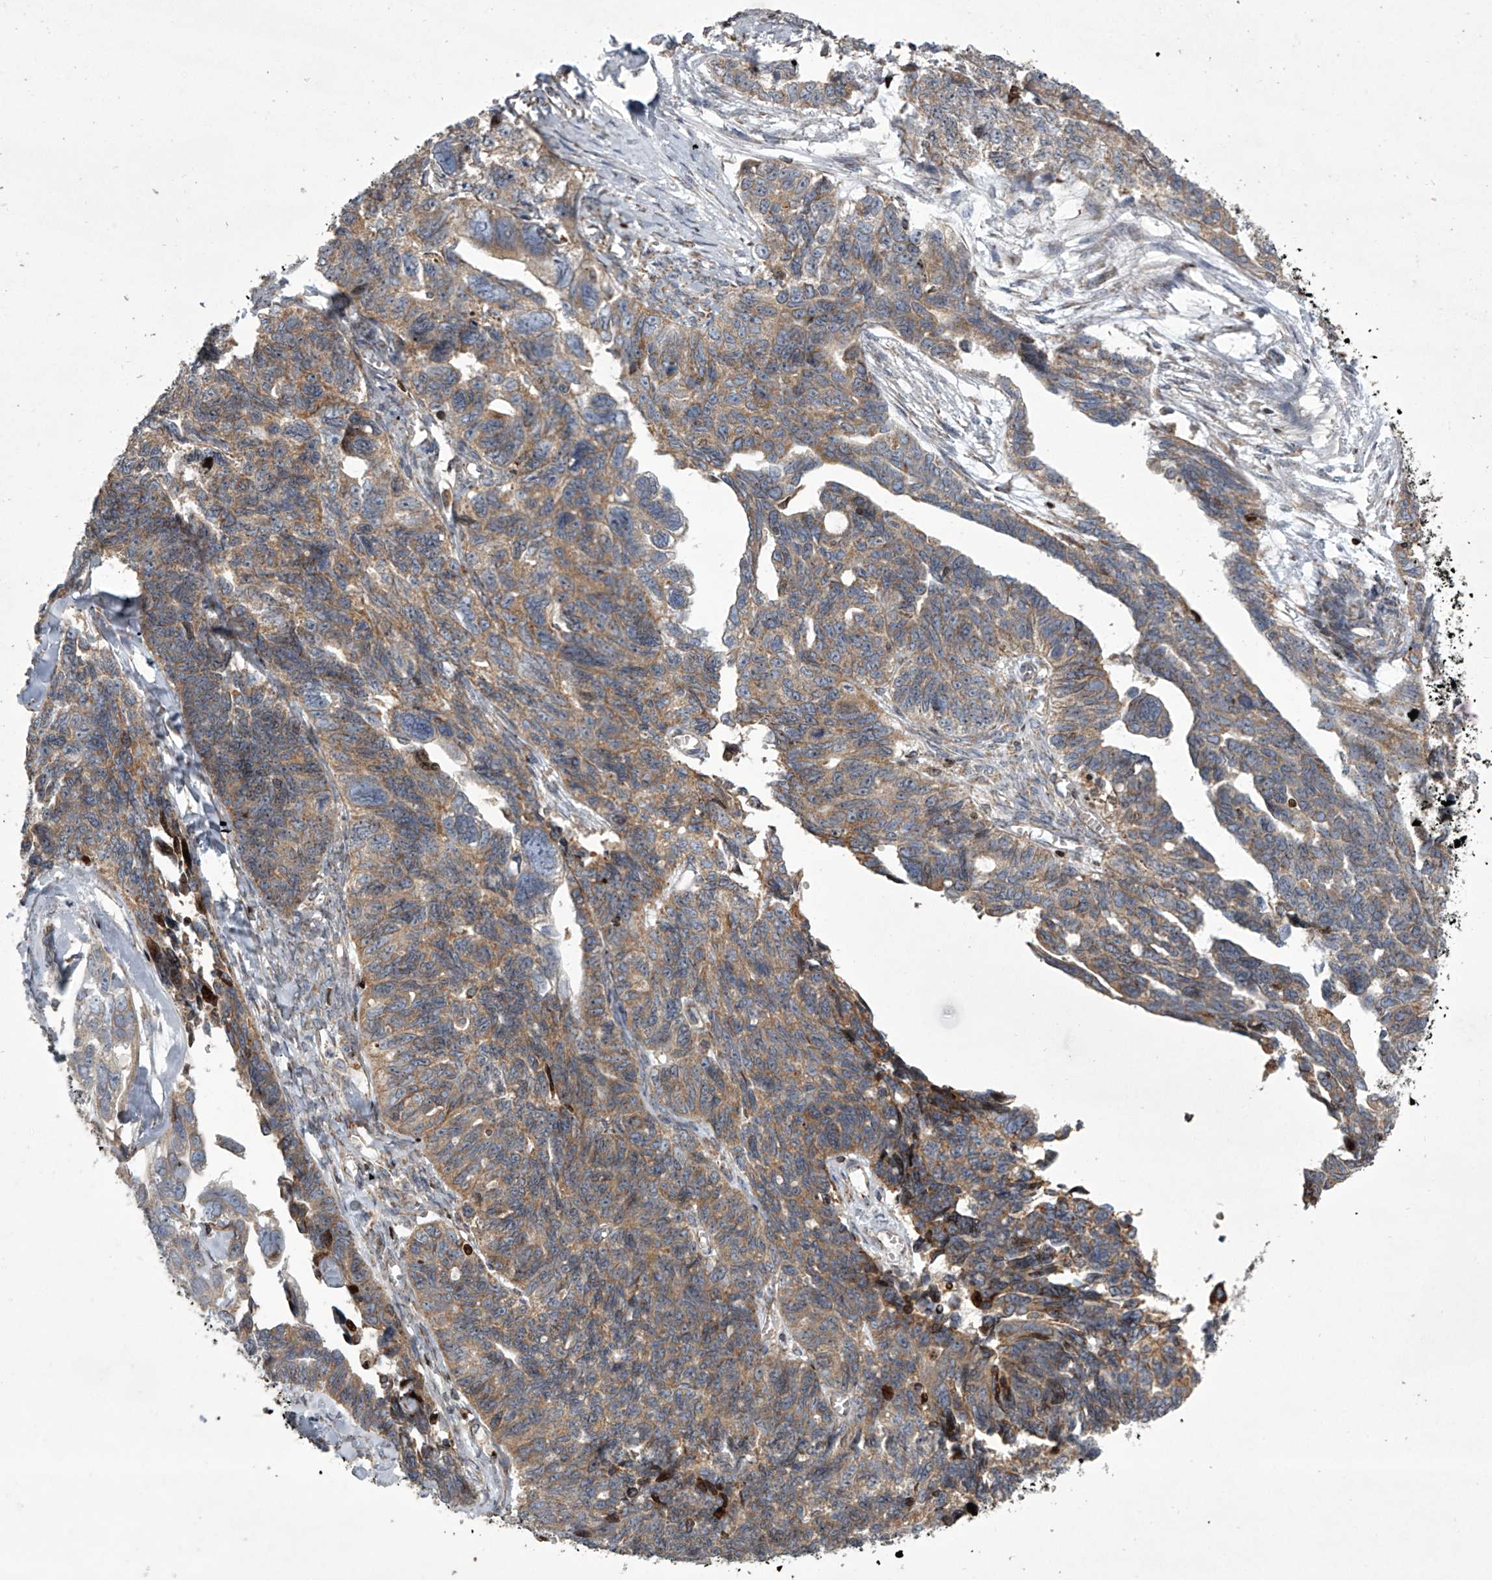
{"staining": {"intensity": "moderate", "quantity": ">75%", "location": "cytoplasmic/membranous"}, "tissue": "ovarian cancer", "cell_type": "Tumor cells", "image_type": "cancer", "snomed": [{"axis": "morphology", "description": "Cystadenocarcinoma, serous, NOS"}, {"axis": "topography", "description": "Ovary"}], "caption": "Immunohistochemistry (IHC) of human ovarian cancer shows medium levels of moderate cytoplasmic/membranous staining in approximately >75% of tumor cells.", "gene": "STRADA", "patient": {"sex": "female", "age": 79}}